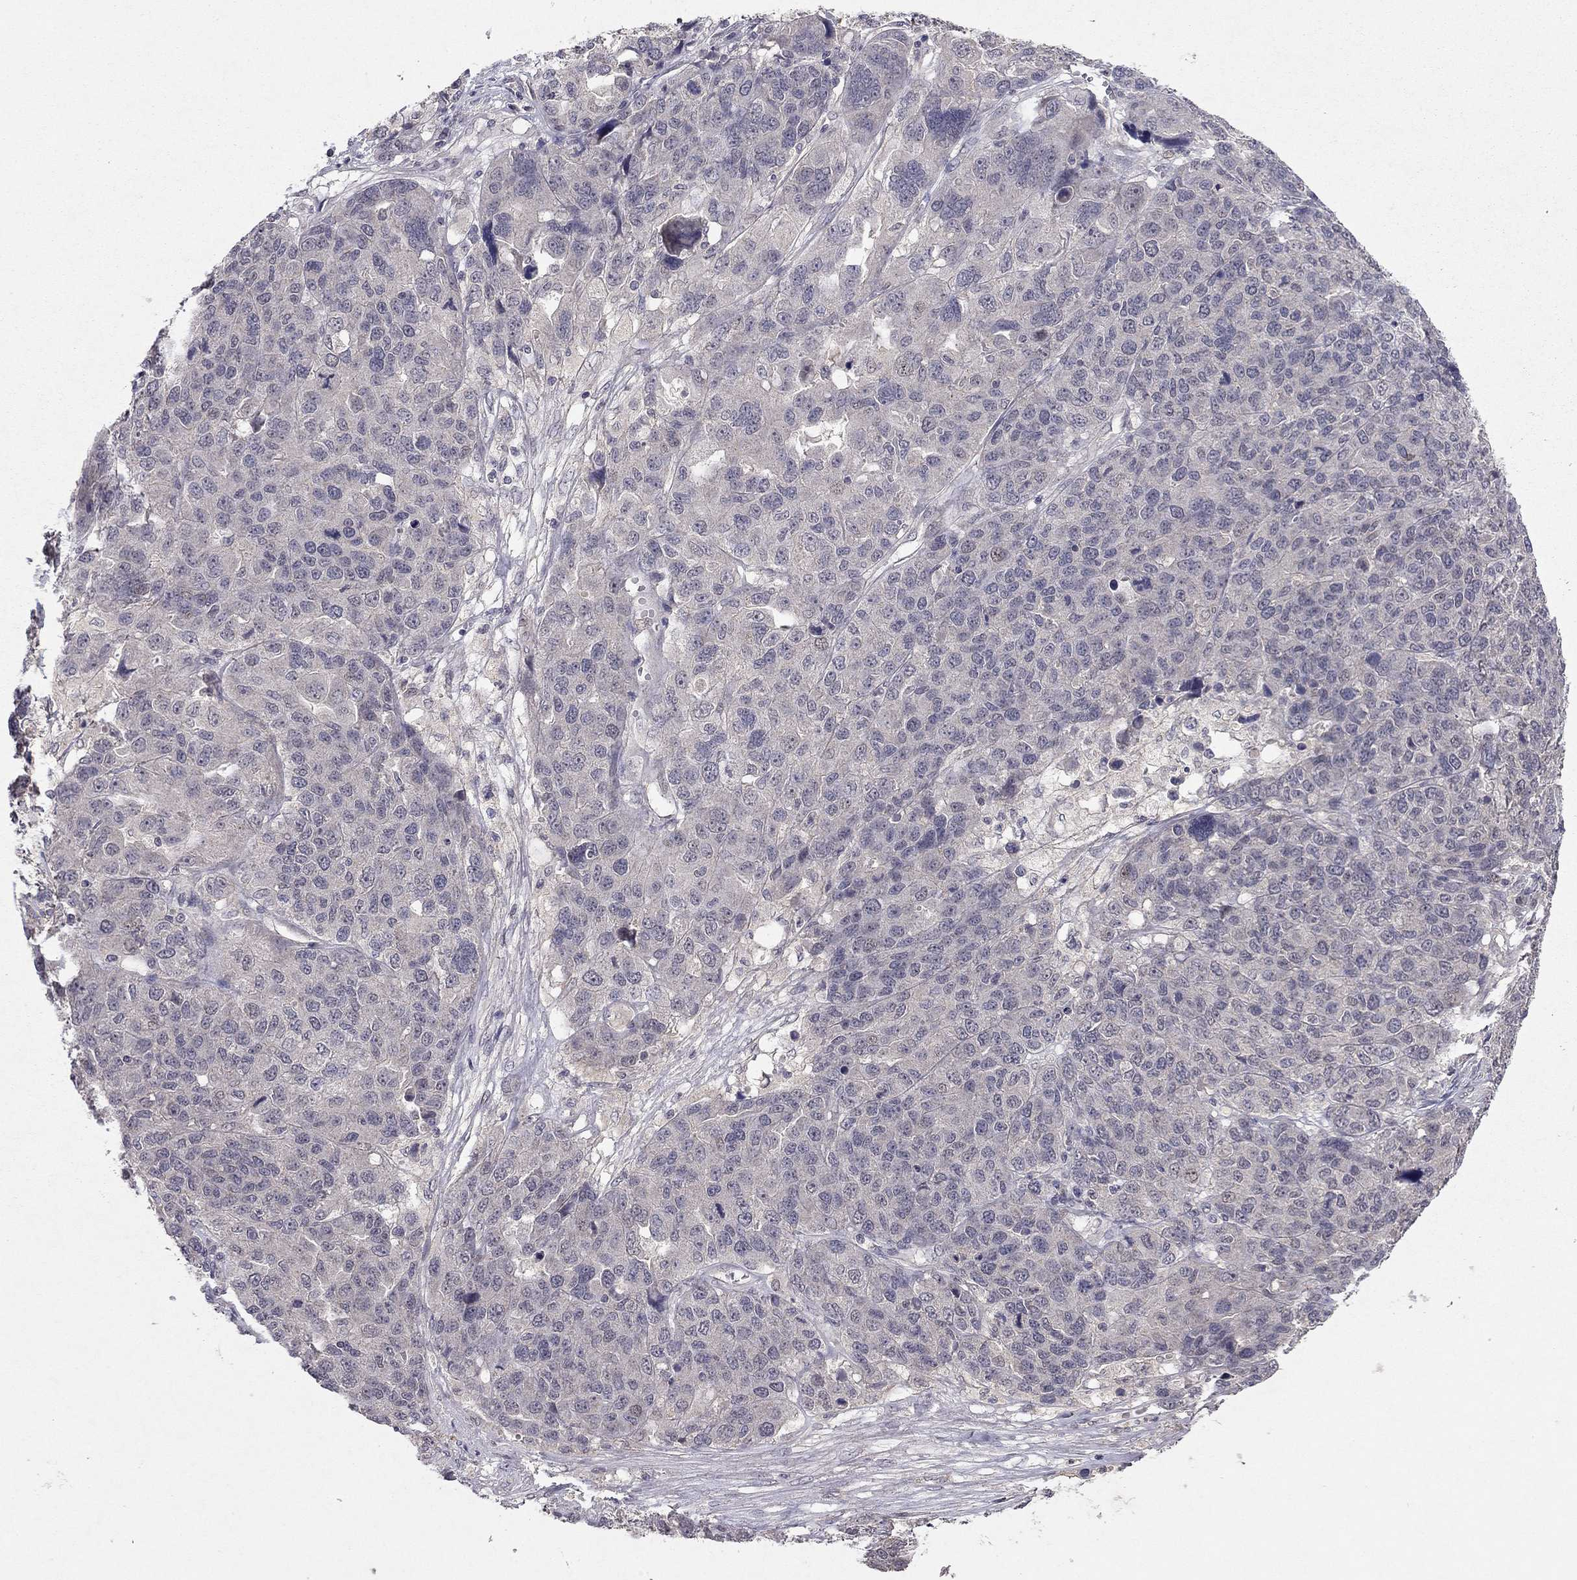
{"staining": {"intensity": "negative", "quantity": "none", "location": "none"}, "tissue": "ovarian cancer", "cell_type": "Tumor cells", "image_type": "cancer", "snomed": [{"axis": "morphology", "description": "Cystadenocarcinoma, serous, NOS"}, {"axis": "topography", "description": "Ovary"}], "caption": "The immunohistochemistry image has no significant staining in tumor cells of ovarian cancer (serous cystadenocarcinoma) tissue.", "gene": "ESR2", "patient": {"sex": "female", "age": 87}}